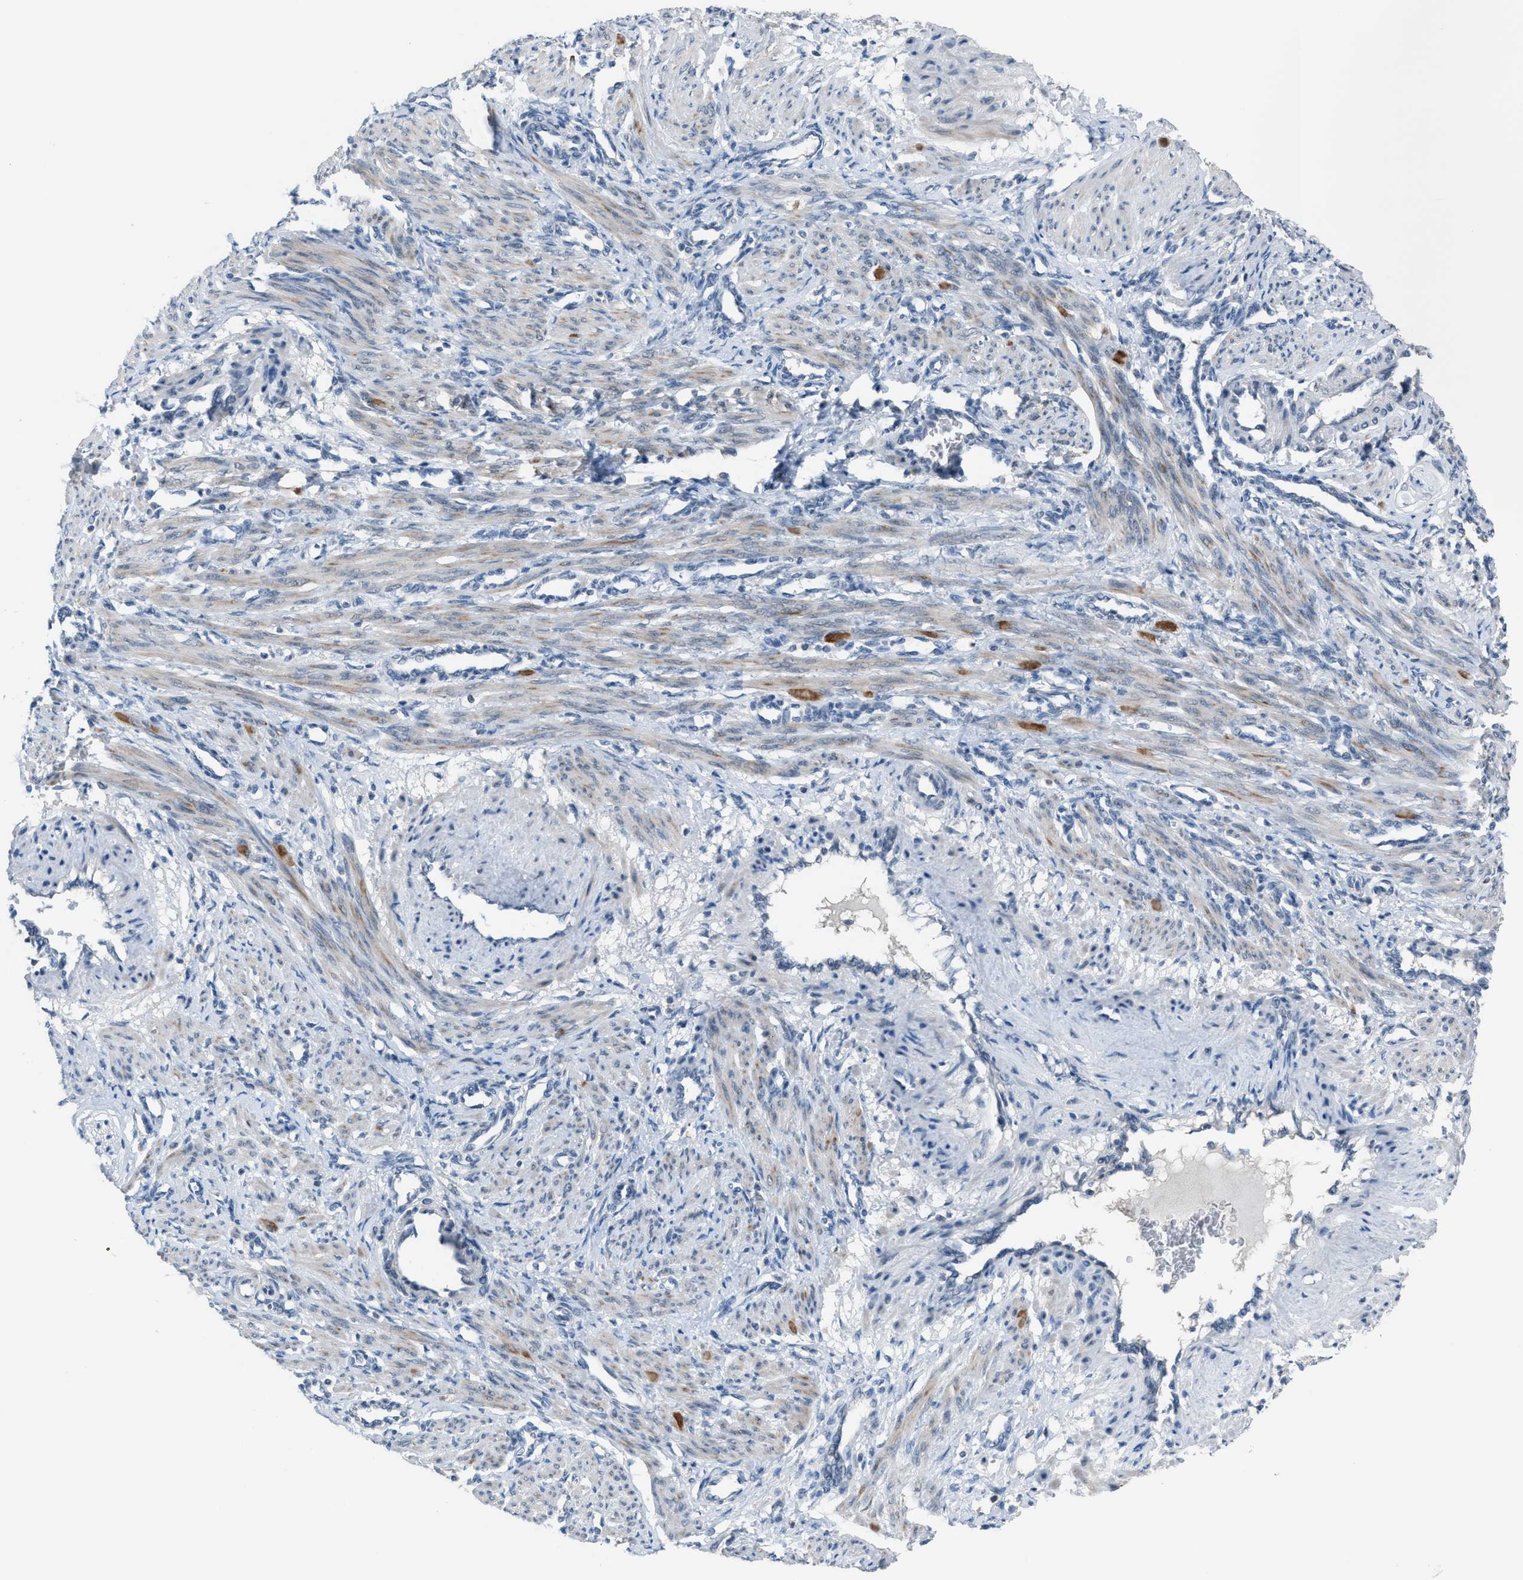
{"staining": {"intensity": "weak", "quantity": "25%-75%", "location": "cytoplasmic/membranous"}, "tissue": "smooth muscle", "cell_type": "Smooth muscle cells", "image_type": "normal", "snomed": [{"axis": "morphology", "description": "Normal tissue, NOS"}, {"axis": "topography", "description": "Endometrium"}], "caption": "Protein staining by immunohistochemistry (IHC) demonstrates weak cytoplasmic/membranous positivity in about 25%-75% of smooth muscle cells in unremarkable smooth muscle. (brown staining indicates protein expression, while blue staining denotes nuclei).", "gene": "ANAPC11", "patient": {"sex": "female", "age": 33}}